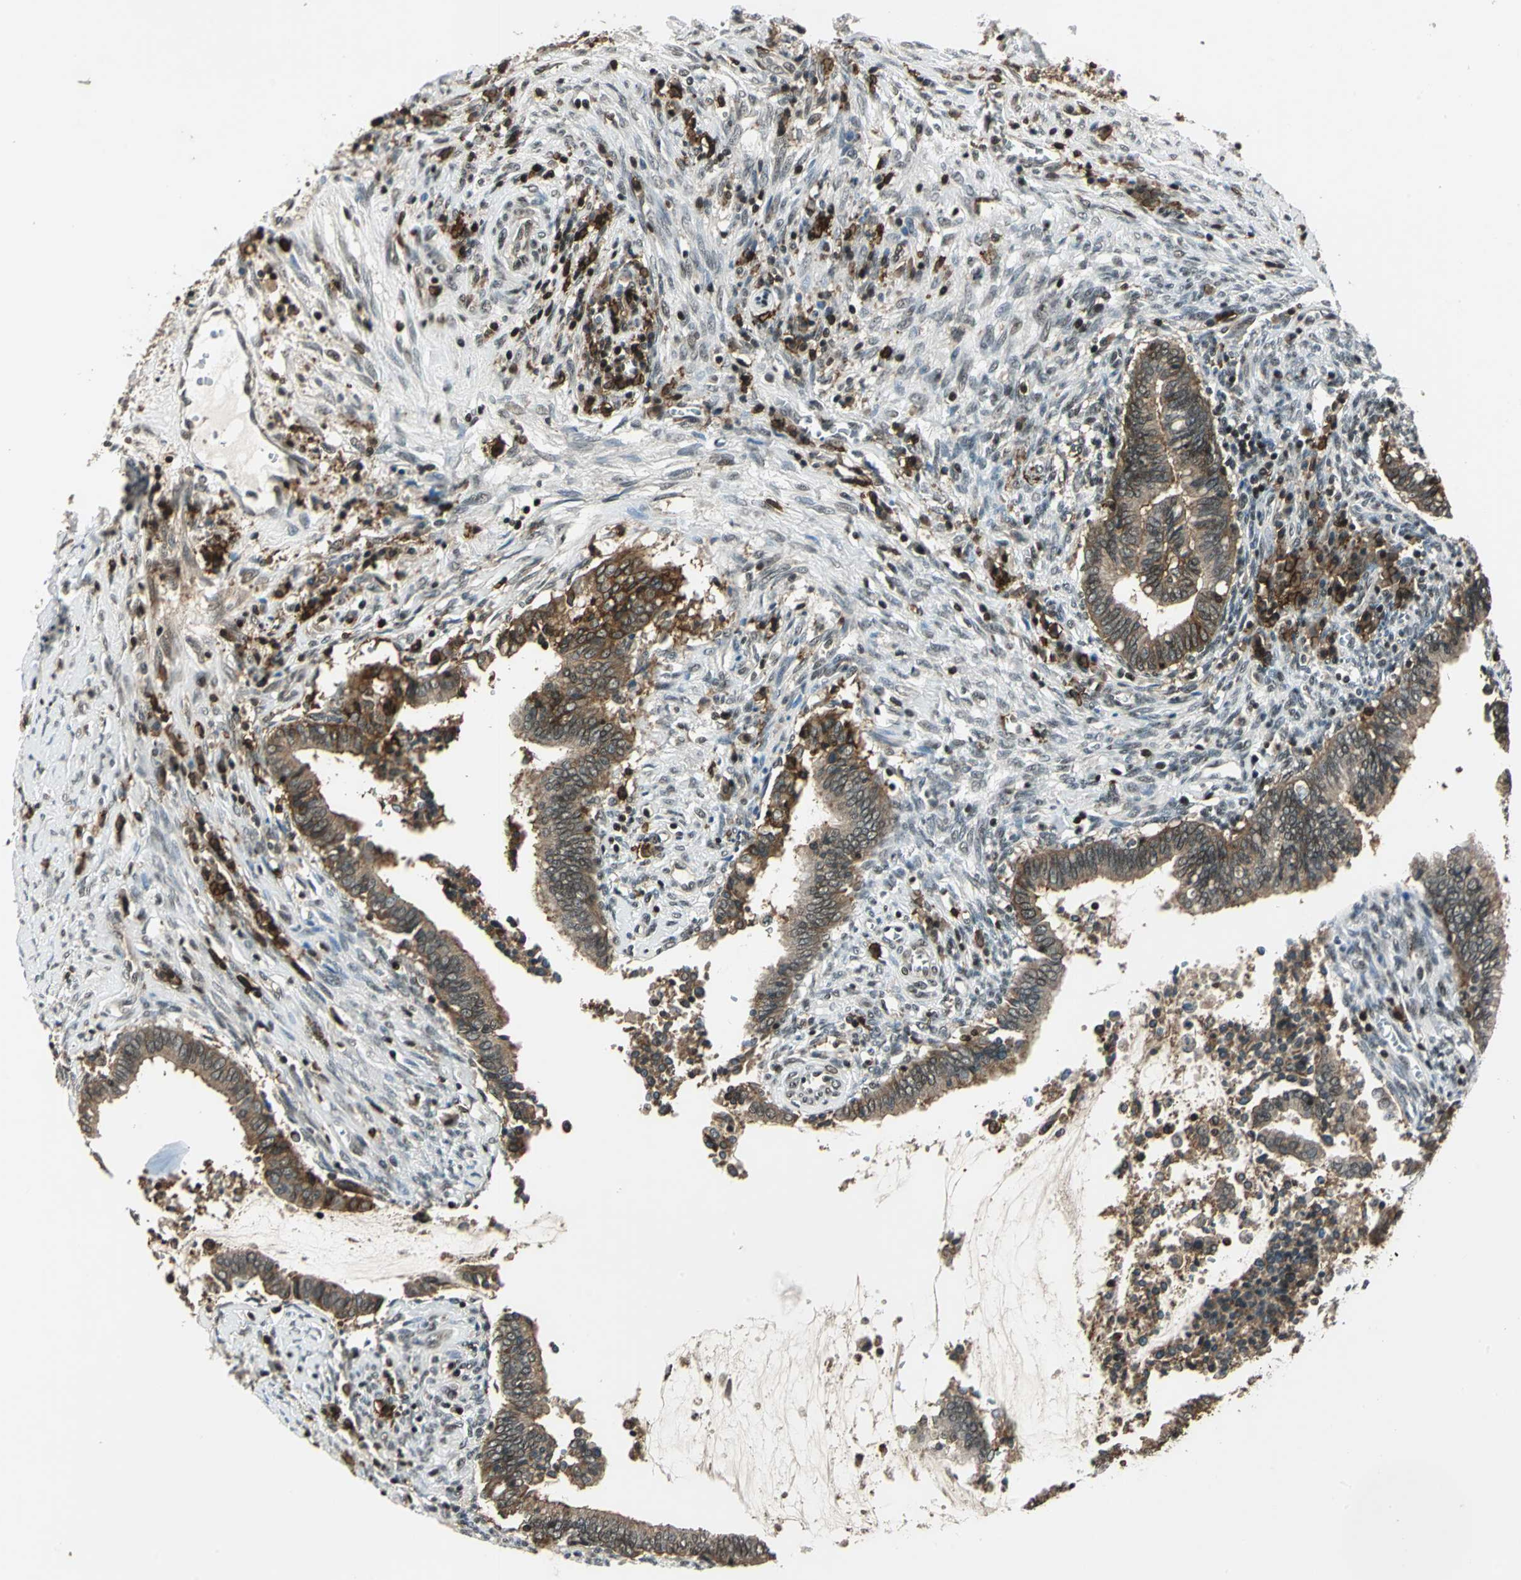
{"staining": {"intensity": "moderate", "quantity": "25%-75%", "location": "cytoplasmic/membranous,nuclear"}, "tissue": "cervical cancer", "cell_type": "Tumor cells", "image_type": "cancer", "snomed": [{"axis": "morphology", "description": "Adenocarcinoma, NOS"}, {"axis": "topography", "description": "Cervix"}], "caption": "Adenocarcinoma (cervical) was stained to show a protein in brown. There is medium levels of moderate cytoplasmic/membranous and nuclear staining in approximately 25%-75% of tumor cells.", "gene": "NR2C2", "patient": {"sex": "female", "age": 44}}